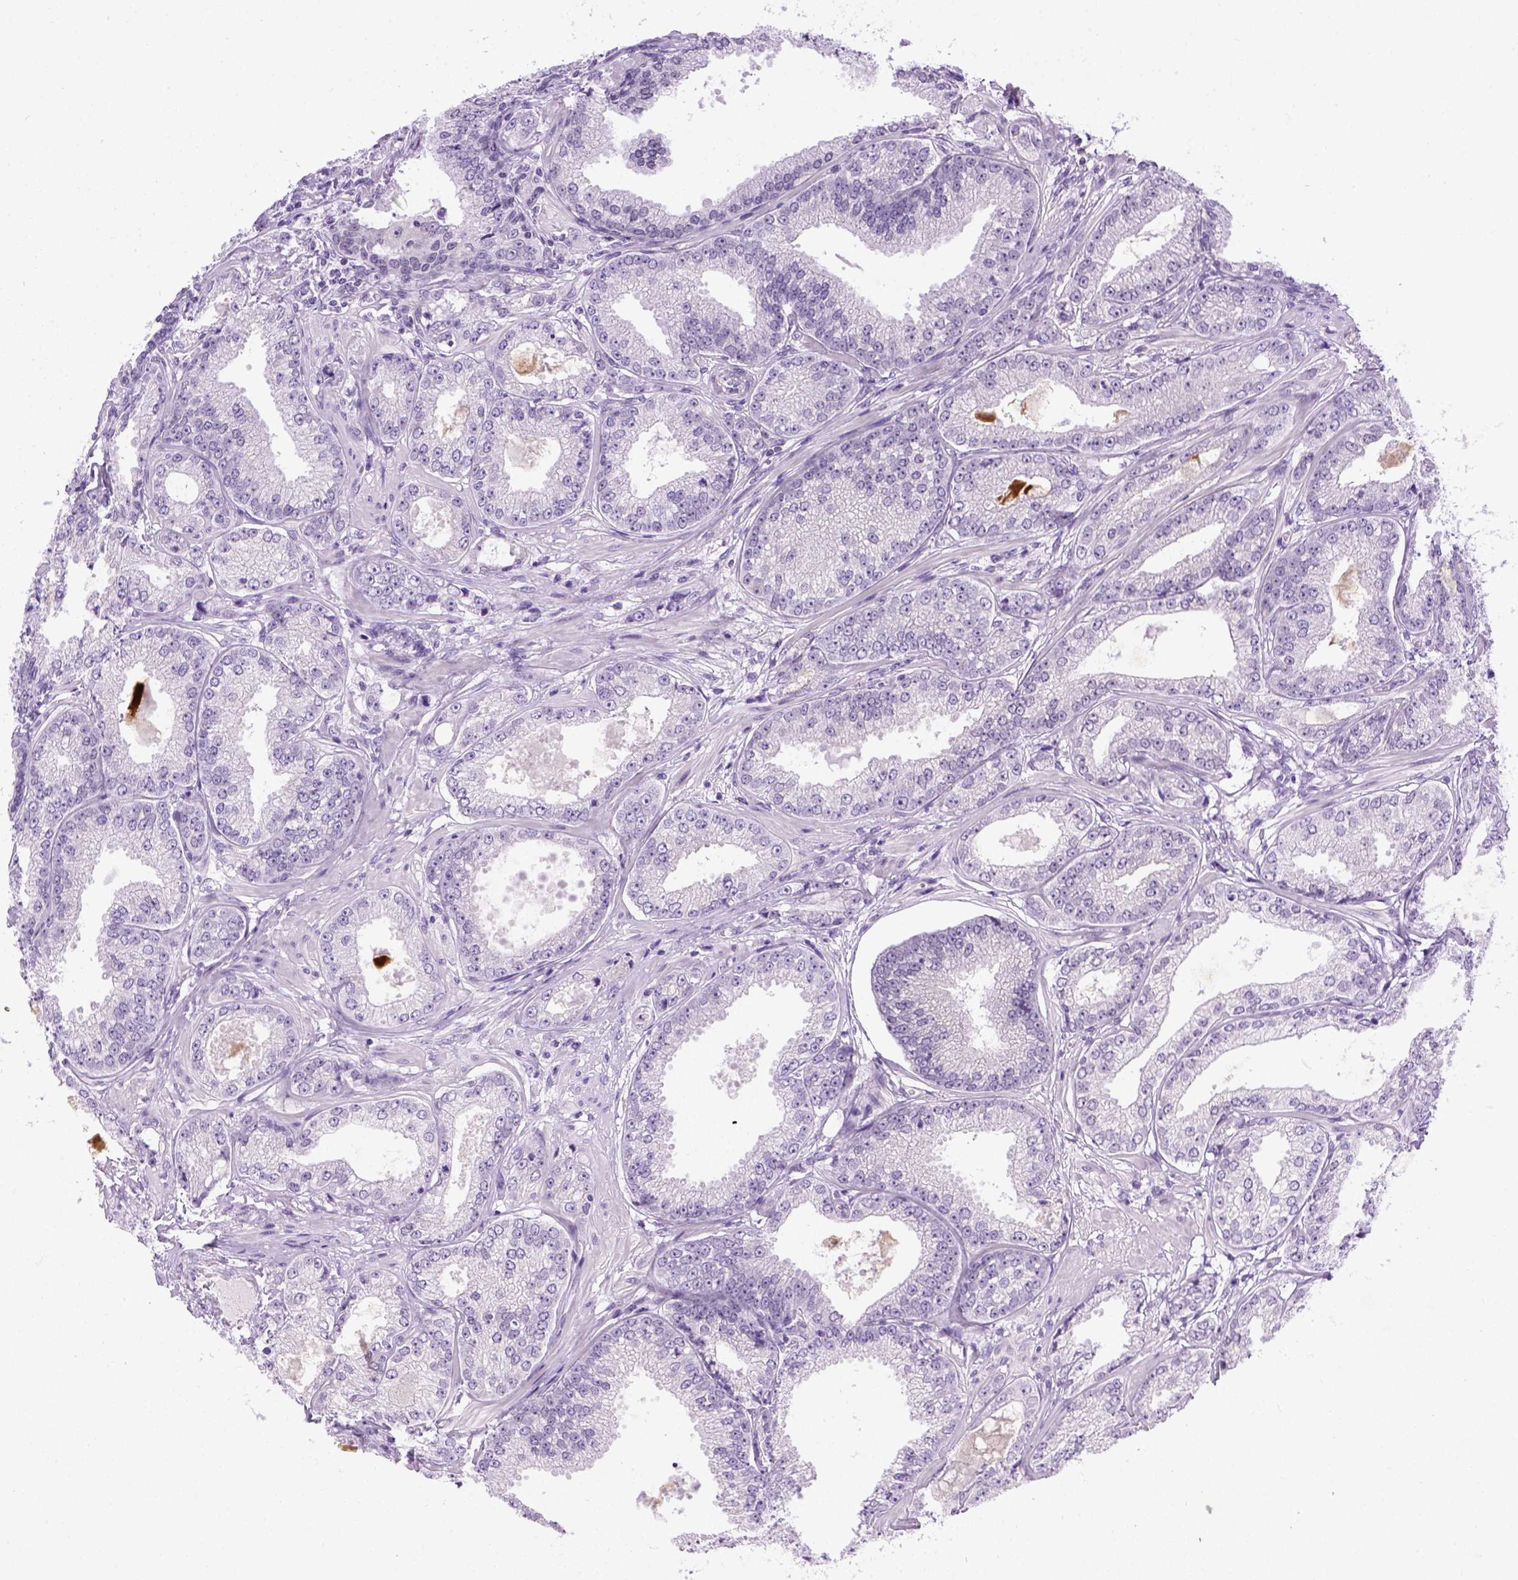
{"staining": {"intensity": "negative", "quantity": "none", "location": "none"}, "tissue": "prostate cancer", "cell_type": "Tumor cells", "image_type": "cancer", "snomed": [{"axis": "morphology", "description": "Adenocarcinoma, NOS"}, {"axis": "topography", "description": "Prostate"}], "caption": "The immunohistochemistry (IHC) image has no significant positivity in tumor cells of adenocarcinoma (prostate) tissue.", "gene": "FAM184B", "patient": {"sex": "male", "age": 64}}